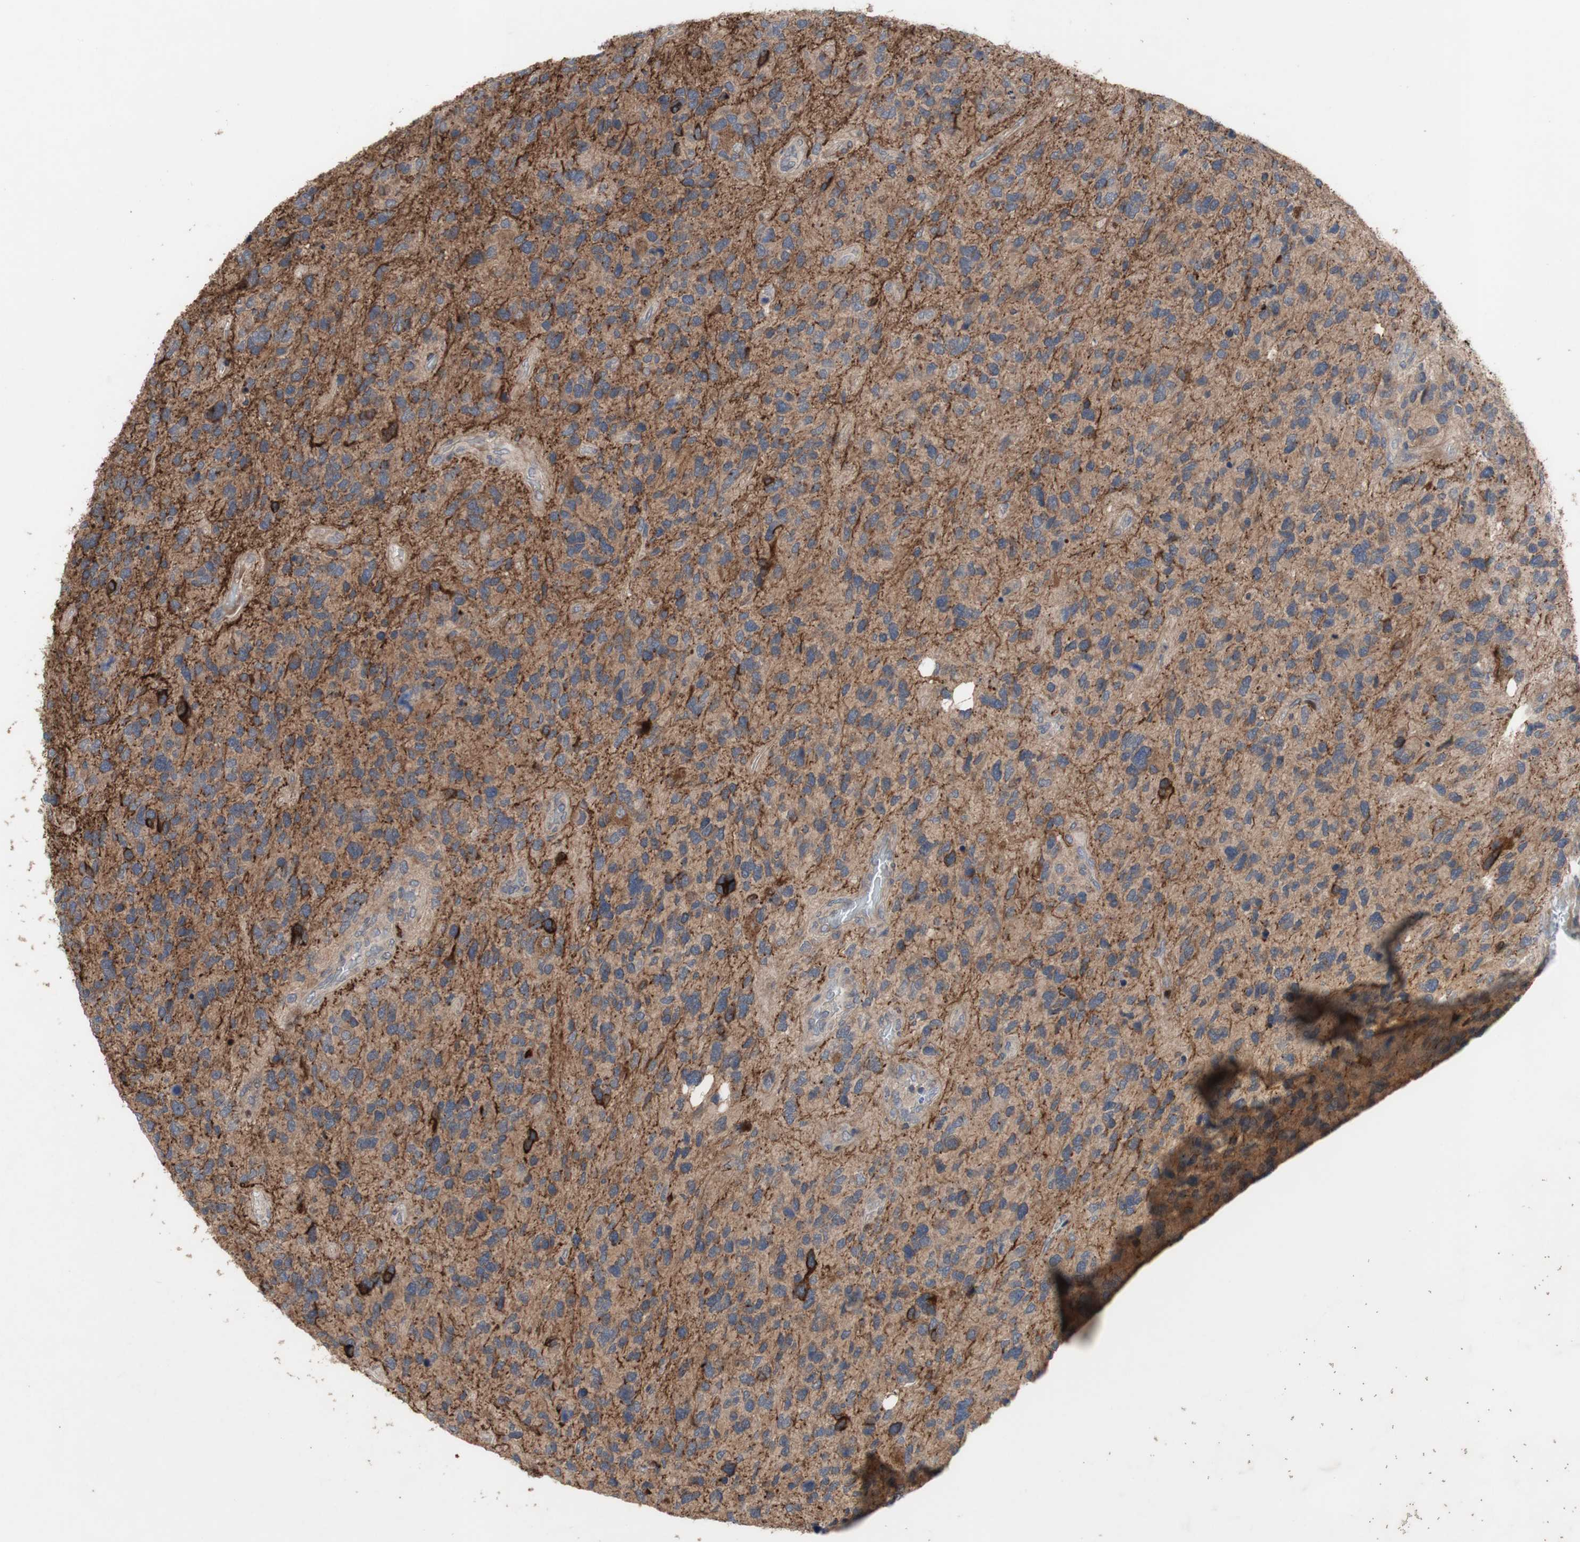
{"staining": {"intensity": "weak", "quantity": "25%-75%", "location": "cytoplasmic/membranous"}, "tissue": "glioma", "cell_type": "Tumor cells", "image_type": "cancer", "snomed": [{"axis": "morphology", "description": "Glioma, malignant, High grade"}, {"axis": "topography", "description": "Brain"}], "caption": "Glioma stained with a protein marker demonstrates weak staining in tumor cells.", "gene": "OAZ1", "patient": {"sex": "female", "age": 58}}